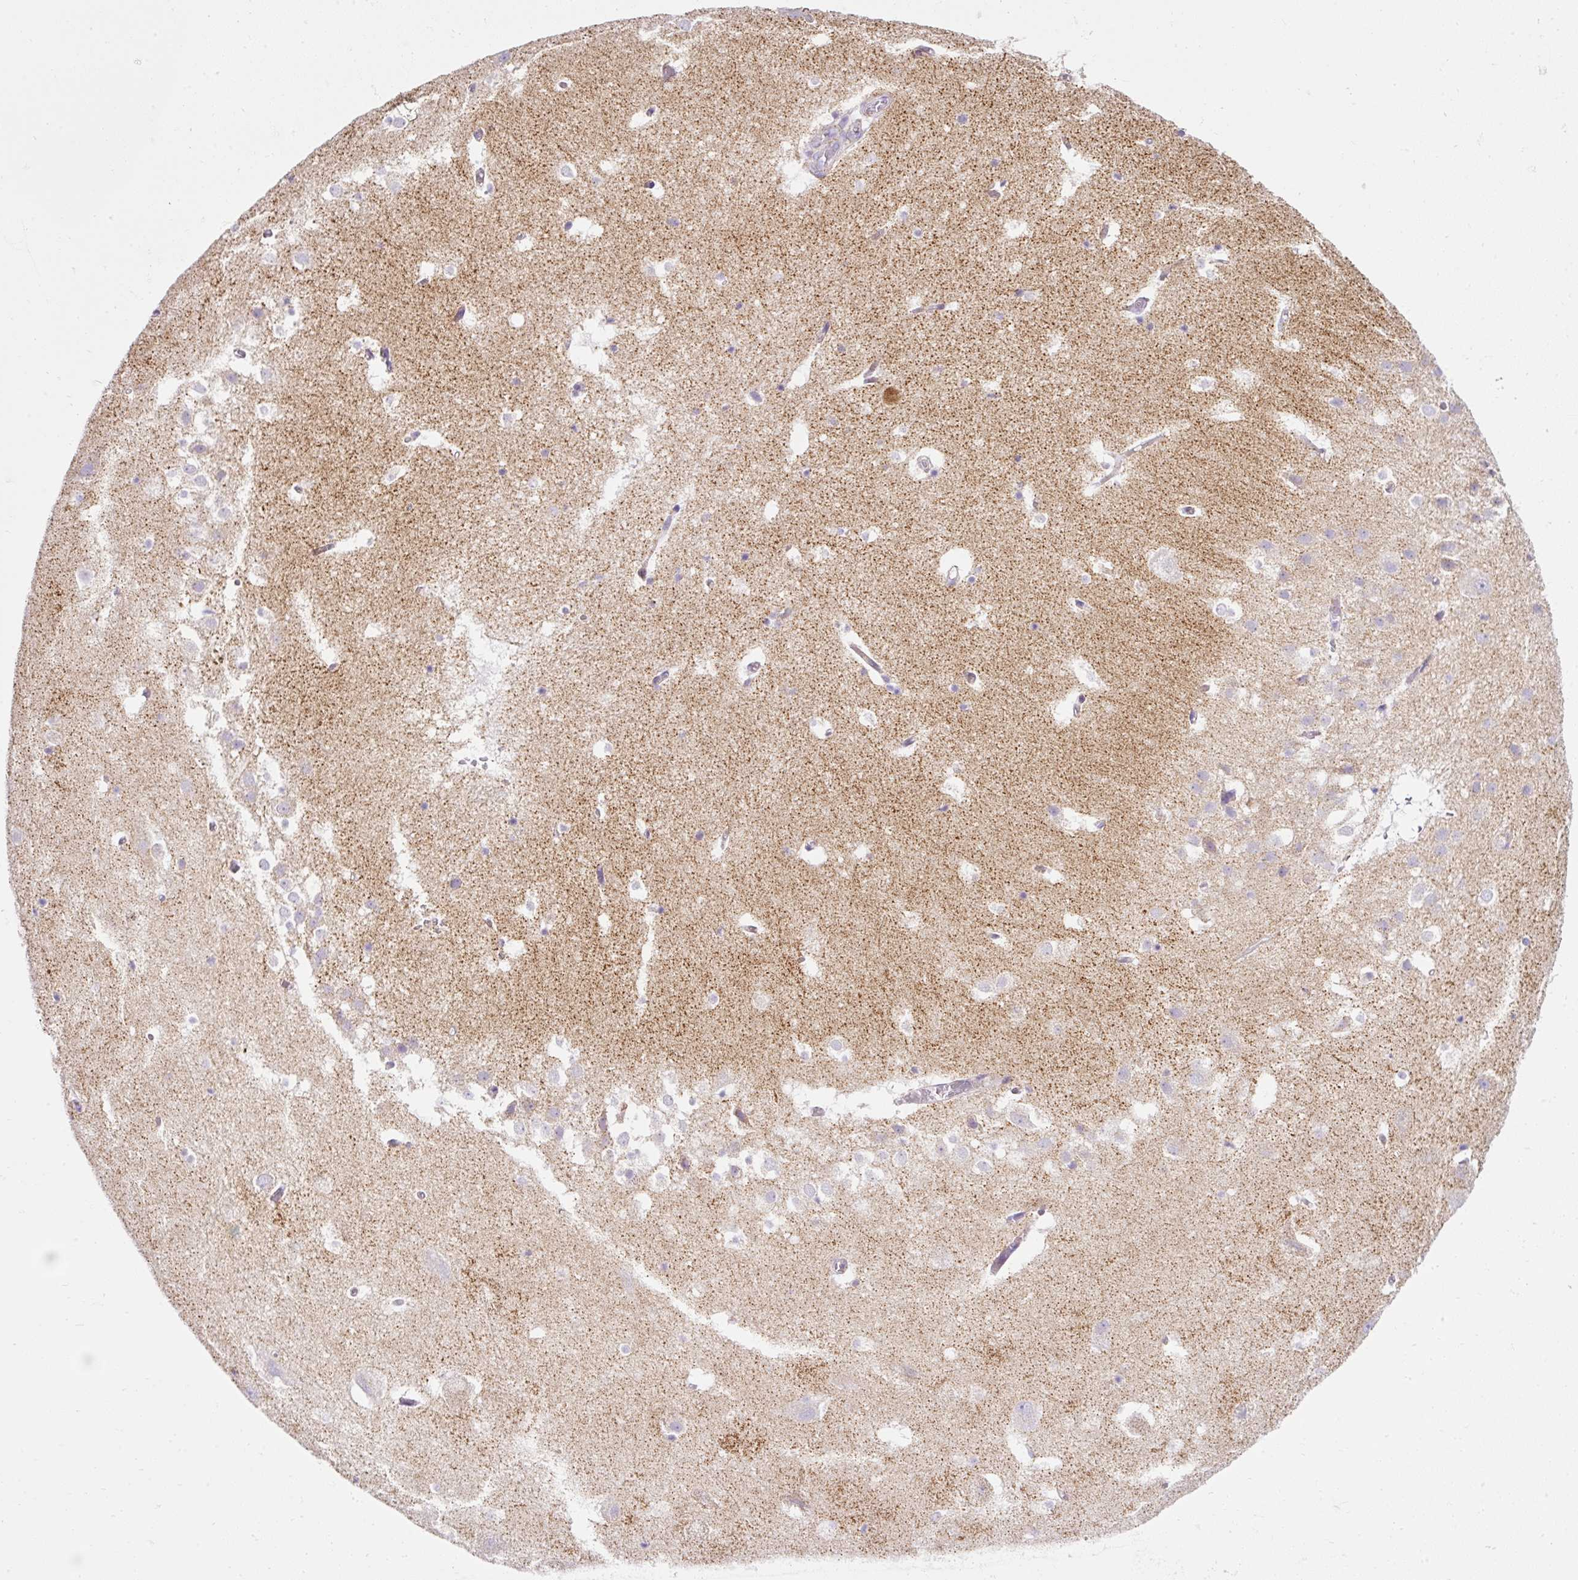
{"staining": {"intensity": "negative", "quantity": "none", "location": "none"}, "tissue": "hippocampus", "cell_type": "Glial cells", "image_type": "normal", "snomed": [{"axis": "morphology", "description": "Normal tissue, NOS"}, {"axis": "topography", "description": "Hippocampus"}], "caption": "This is an immunohistochemistry image of normal hippocampus. There is no expression in glial cells.", "gene": "PLPP2", "patient": {"sex": "female", "age": 52}}